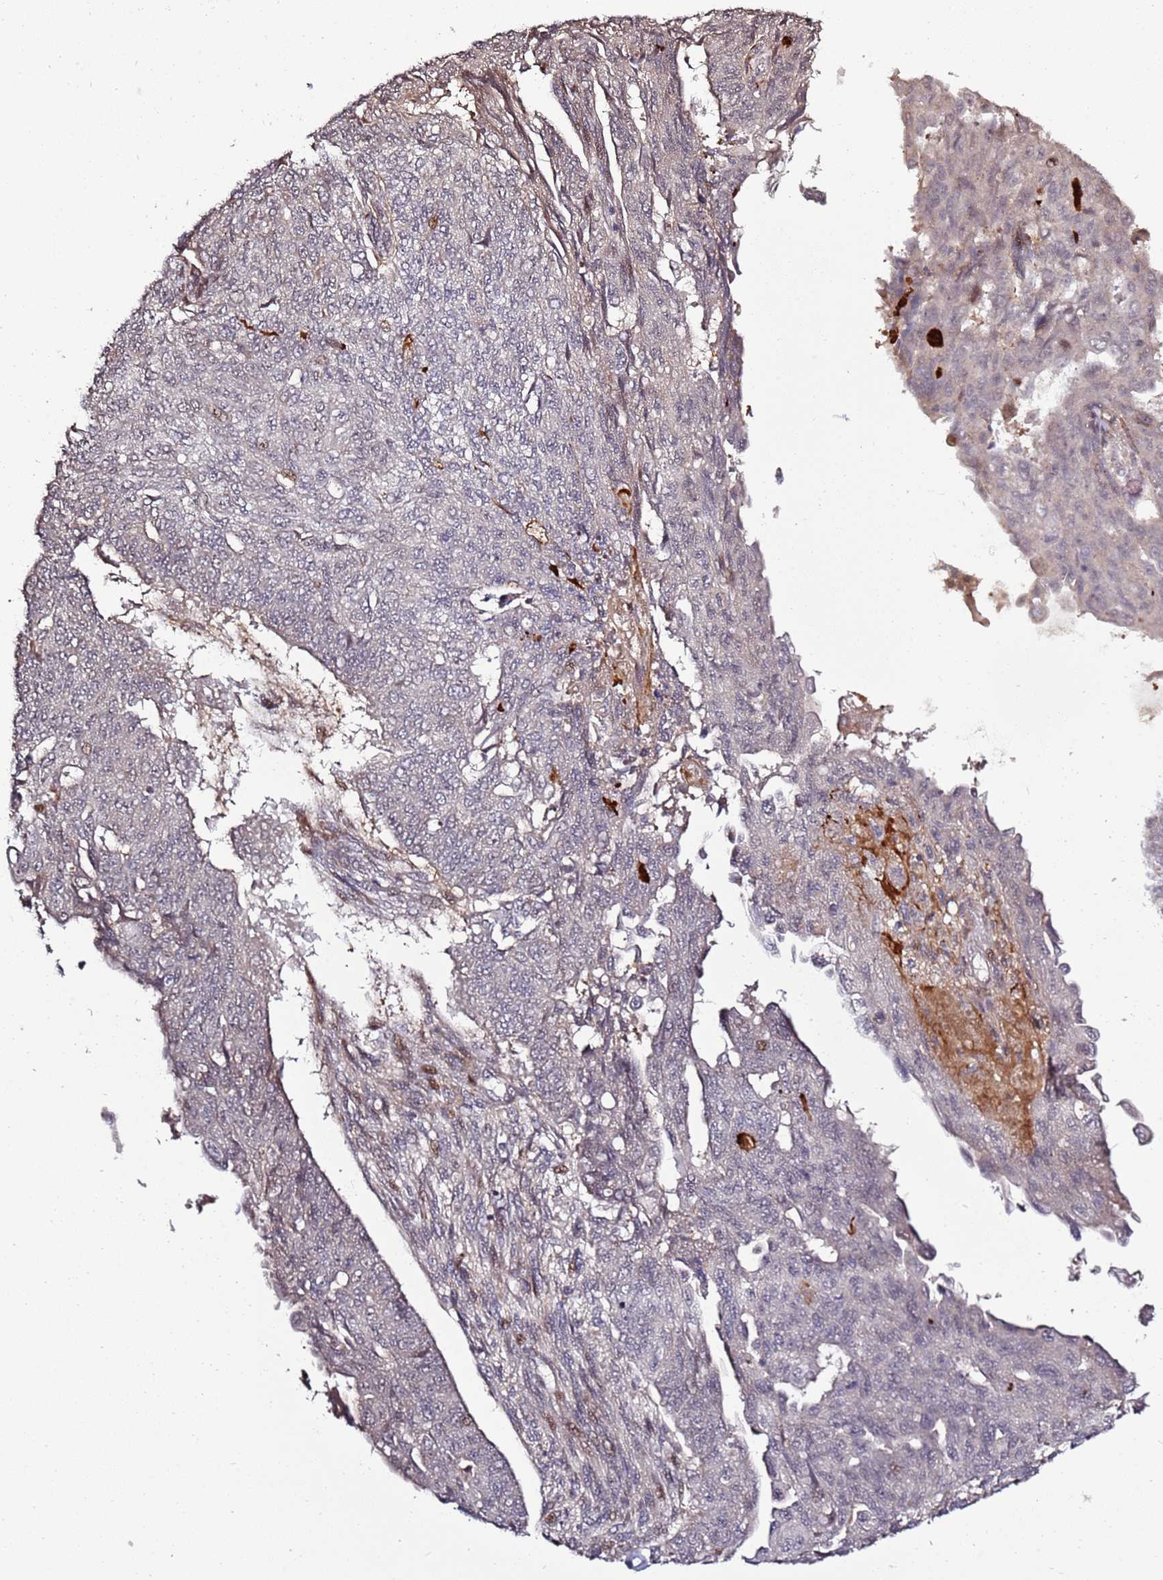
{"staining": {"intensity": "negative", "quantity": "none", "location": "none"}, "tissue": "endometrial cancer", "cell_type": "Tumor cells", "image_type": "cancer", "snomed": [{"axis": "morphology", "description": "Adenocarcinoma, NOS"}, {"axis": "topography", "description": "Endometrium"}], "caption": "This micrograph is of endometrial cancer (adenocarcinoma) stained with IHC to label a protein in brown with the nuclei are counter-stained blue. There is no staining in tumor cells.", "gene": "RHBDL1", "patient": {"sex": "female", "age": 32}}